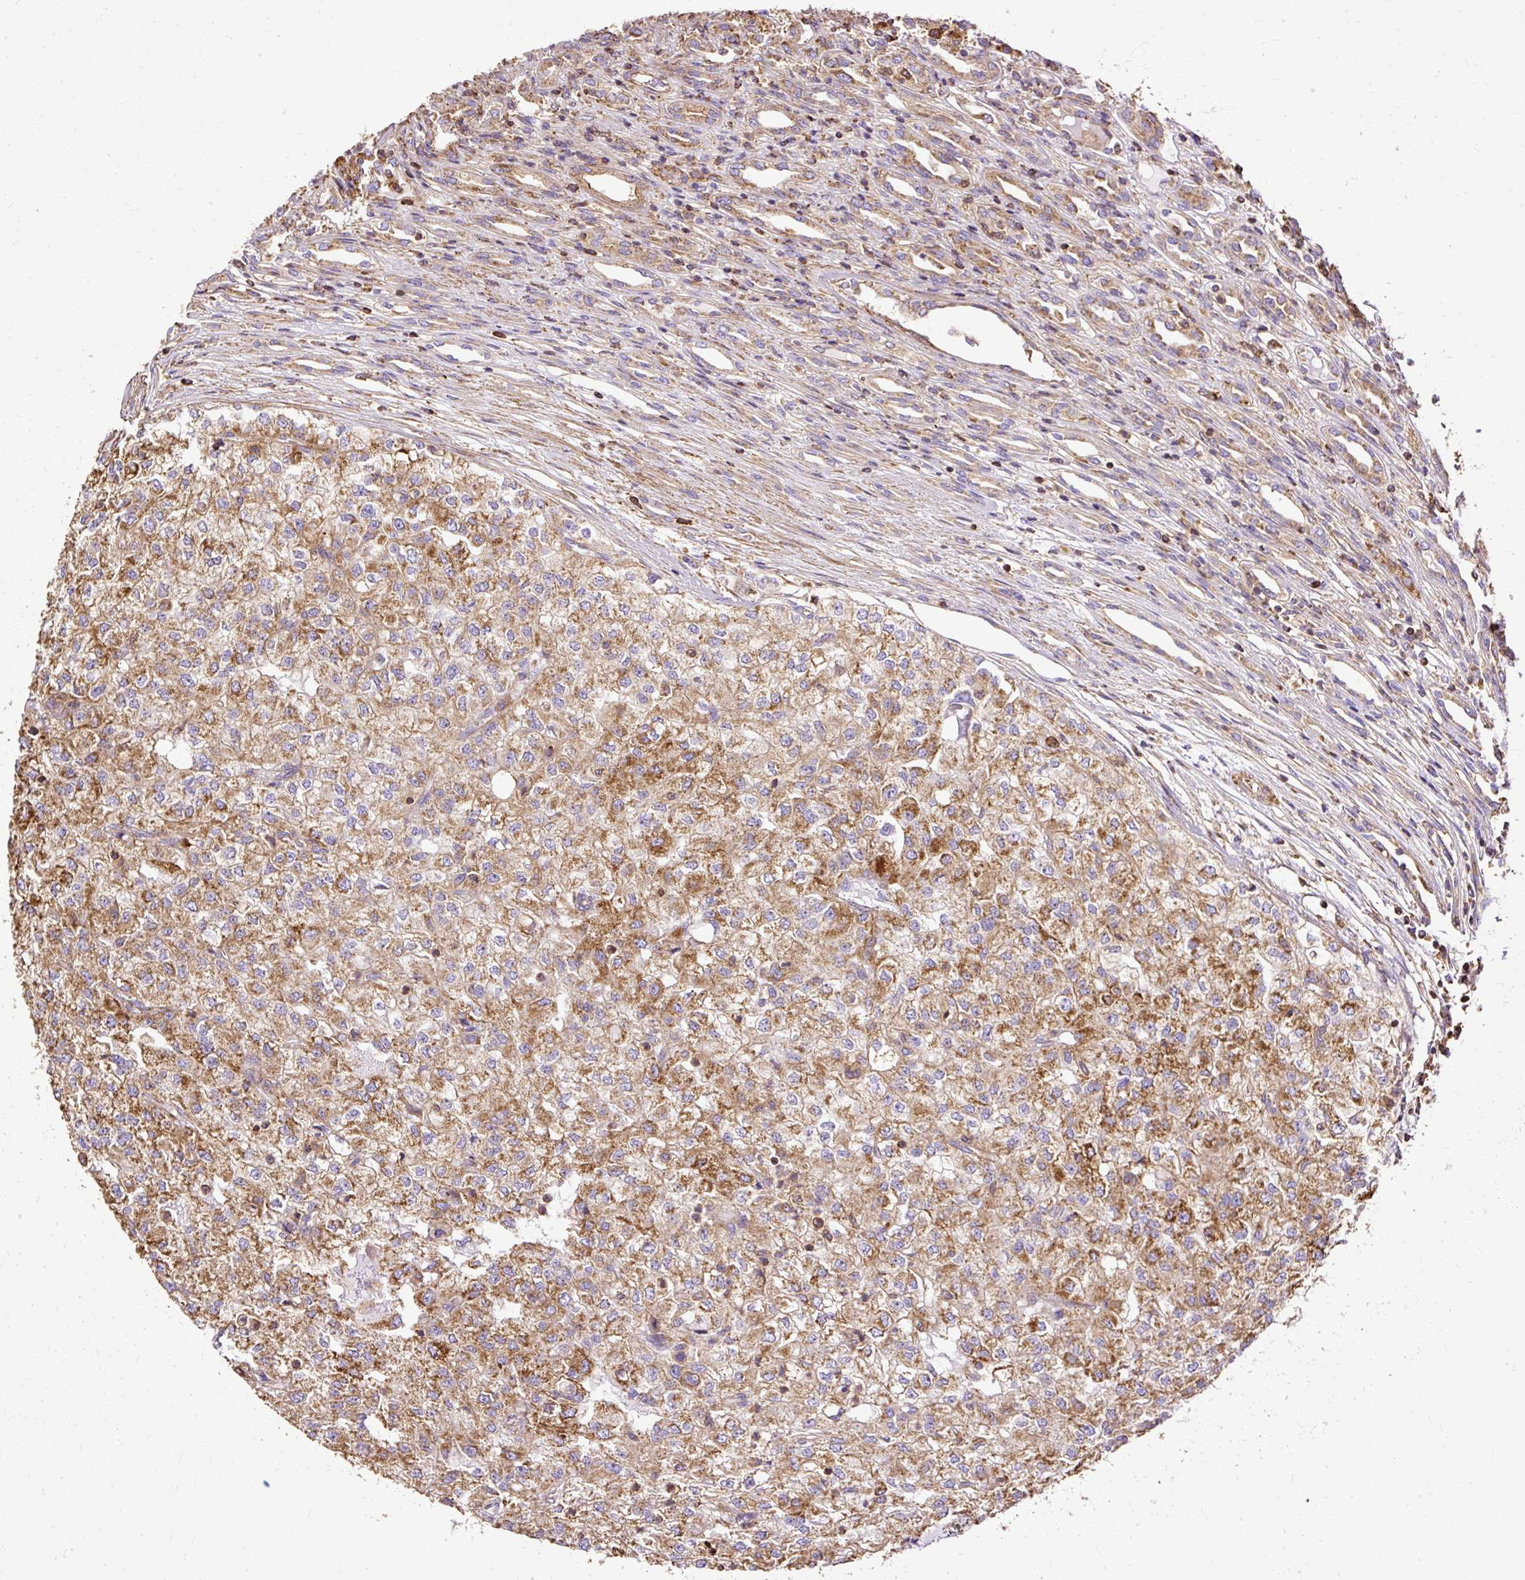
{"staining": {"intensity": "moderate", "quantity": ">75%", "location": "cytoplasmic/membranous"}, "tissue": "renal cancer", "cell_type": "Tumor cells", "image_type": "cancer", "snomed": [{"axis": "morphology", "description": "Adenocarcinoma, NOS"}, {"axis": "topography", "description": "Kidney"}], "caption": "Immunohistochemical staining of human renal cancer shows medium levels of moderate cytoplasmic/membranous expression in approximately >75% of tumor cells.", "gene": "KLHL11", "patient": {"sex": "female", "age": 54}}